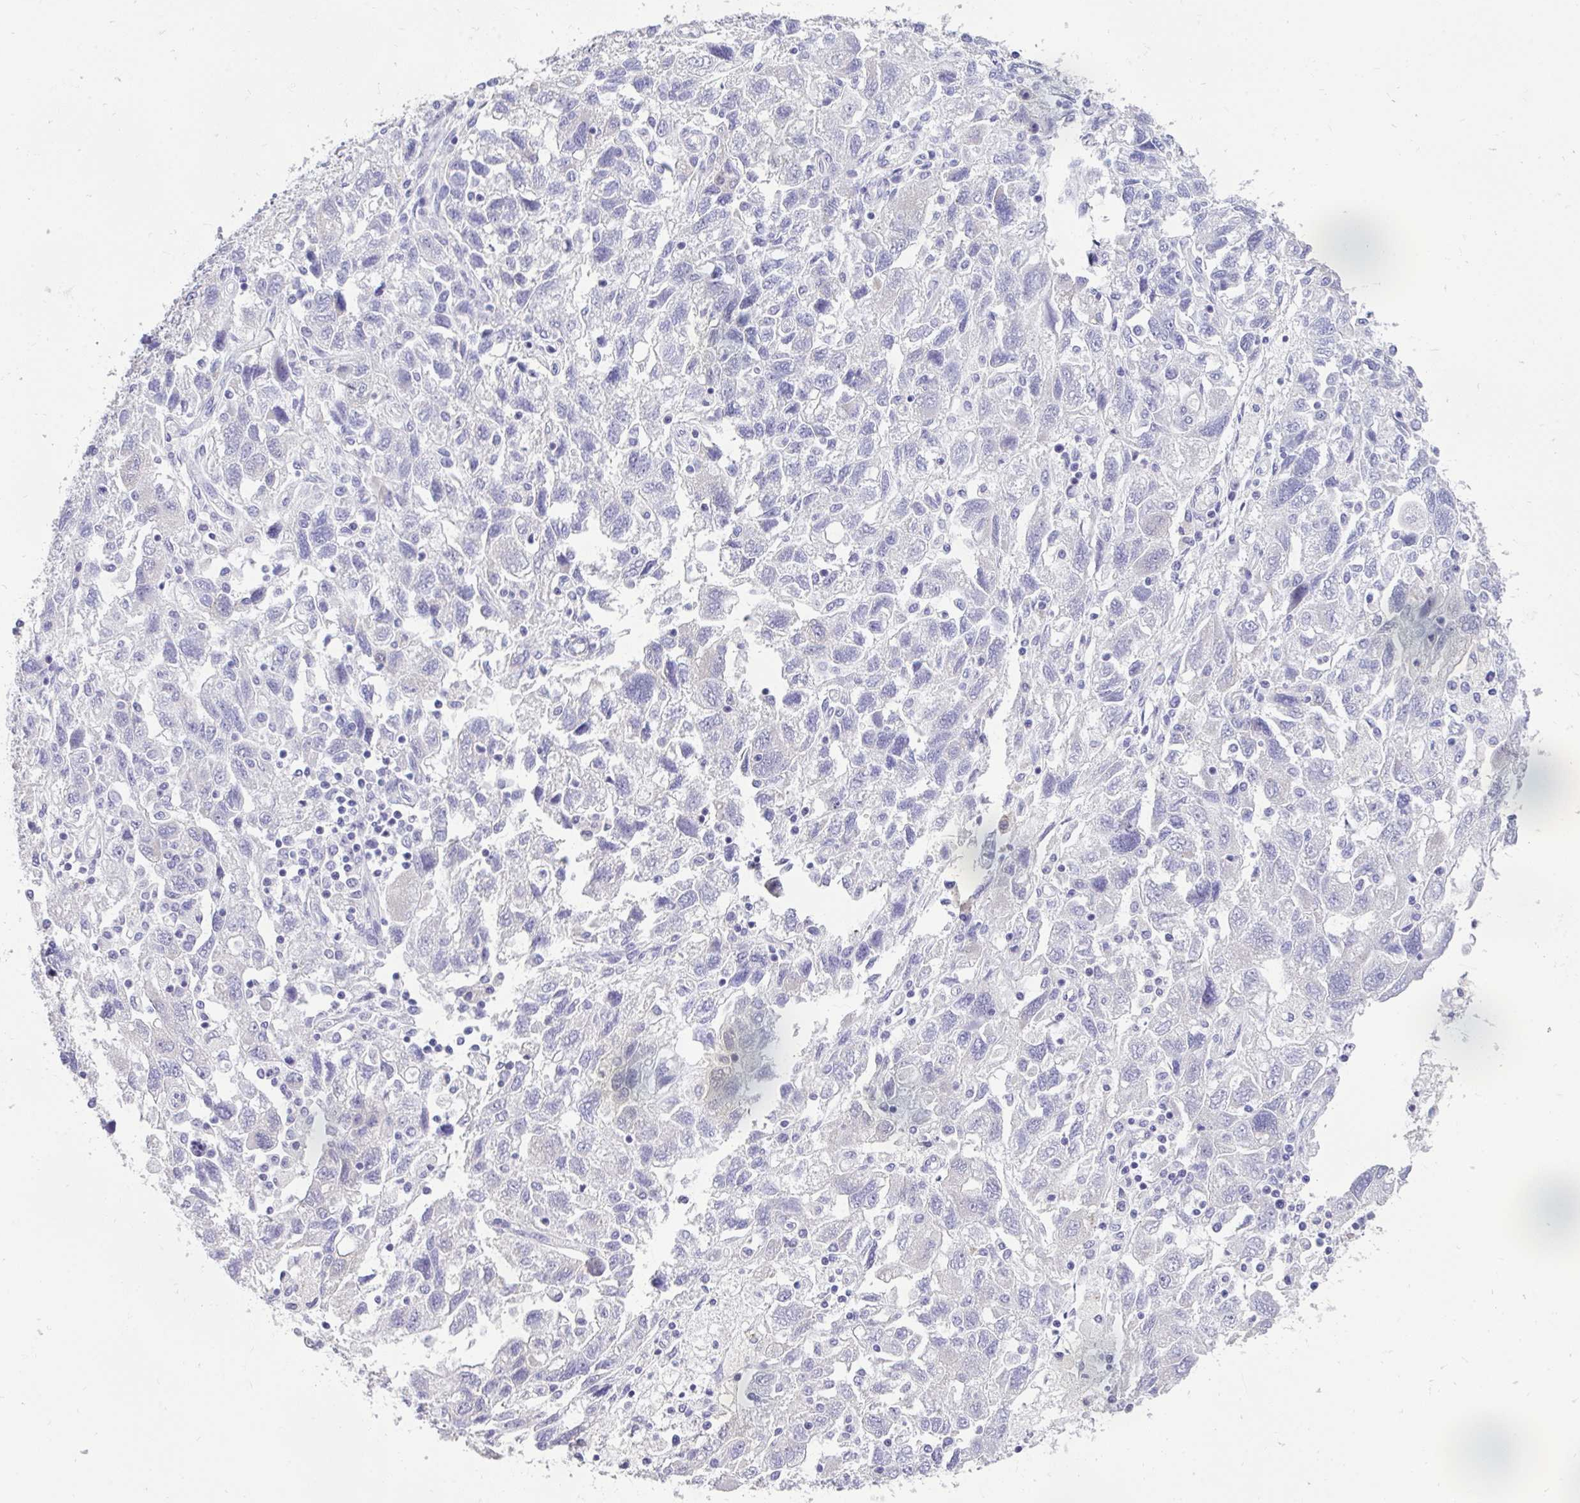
{"staining": {"intensity": "negative", "quantity": "none", "location": "none"}, "tissue": "ovarian cancer", "cell_type": "Tumor cells", "image_type": "cancer", "snomed": [{"axis": "morphology", "description": "Carcinoma, NOS"}, {"axis": "morphology", "description": "Cystadenocarcinoma, serous, NOS"}, {"axis": "topography", "description": "Ovary"}], "caption": "Serous cystadenocarcinoma (ovarian) was stained to show a protein in brown. There is no significant staining in tumor cells.", "gene": "VGLL3", "patient": {"sex": "female", "age": 69}}